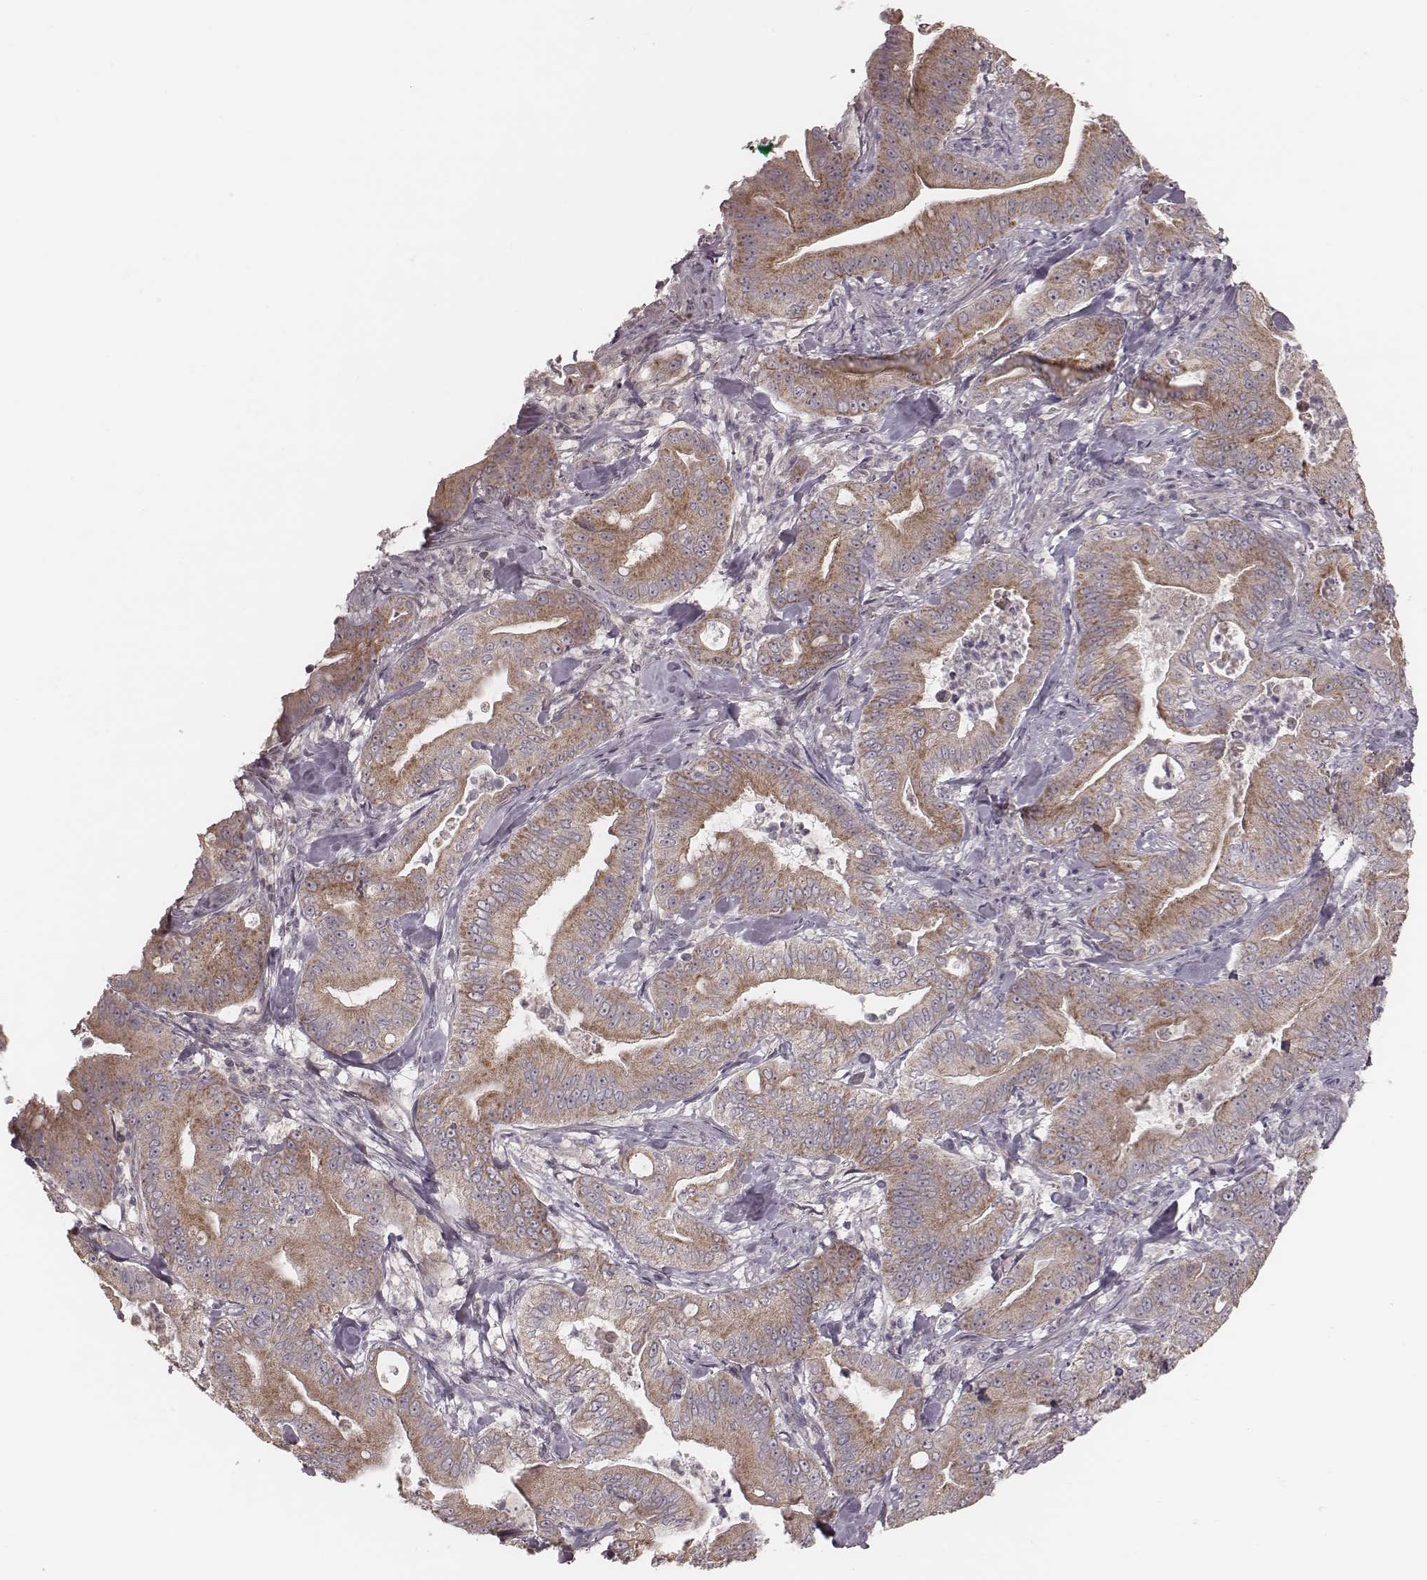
{"staining": {"intensity": "moderate", "quantity": "25%-75%", "location": "cytoplasmic/membranous"}, "tissue": "pancreatic cancer", "cell_type": "Tumor cells", "image_type": "cancer", "snomed": [{"axis": "morphology", "description": "Adenocarcinoma, NOS"}, {"axis": "topography", "description": "Pancreas"}], "caption": "Immunohistochemical staining of pancreatic cancer displays moderate cytoplasmic/membranous protein staining in about 25%-75% of tumor cells.", "gene": "MRPS27", "patient": {"sex": "male", "age": 71}}